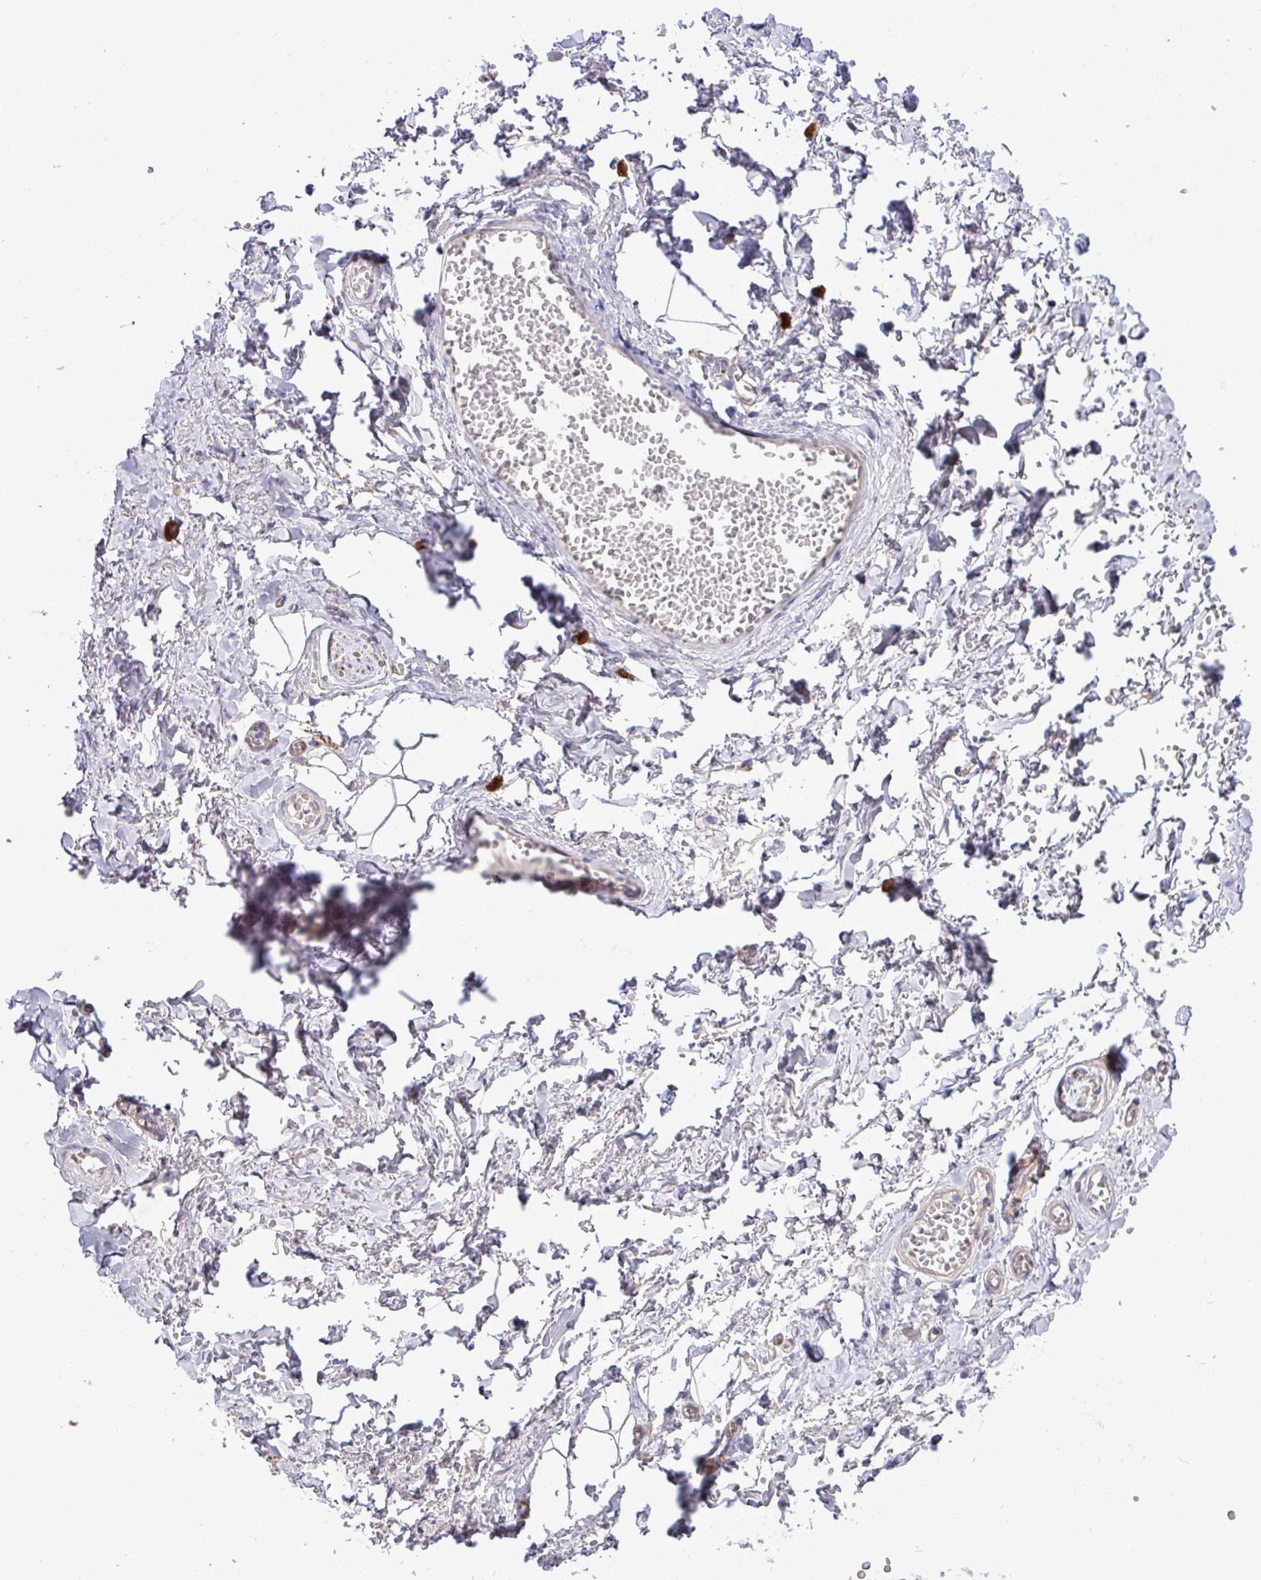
{"staining": {"intensity": "negative", "quantity": "none", "location": "none"}, "tissue": "adipose tissue", "cell_type": "Adipocytes", "image_type": "normal", "snomed": [{"axis": "morphology", "description": "Normal tissue, NOS"}, {"axis": "topography", "description": "Vulva"}, {"axis": "topography", "description": "Vagina"}, {"axis": "topography", "description": "Peripheral nerve tissue"}], "caption": "Image shows no significant protein expression in adipocytes of normal adipose tissue.", "gene": "KIRREL3", "patient": {"sex": "female", "age": 66}}